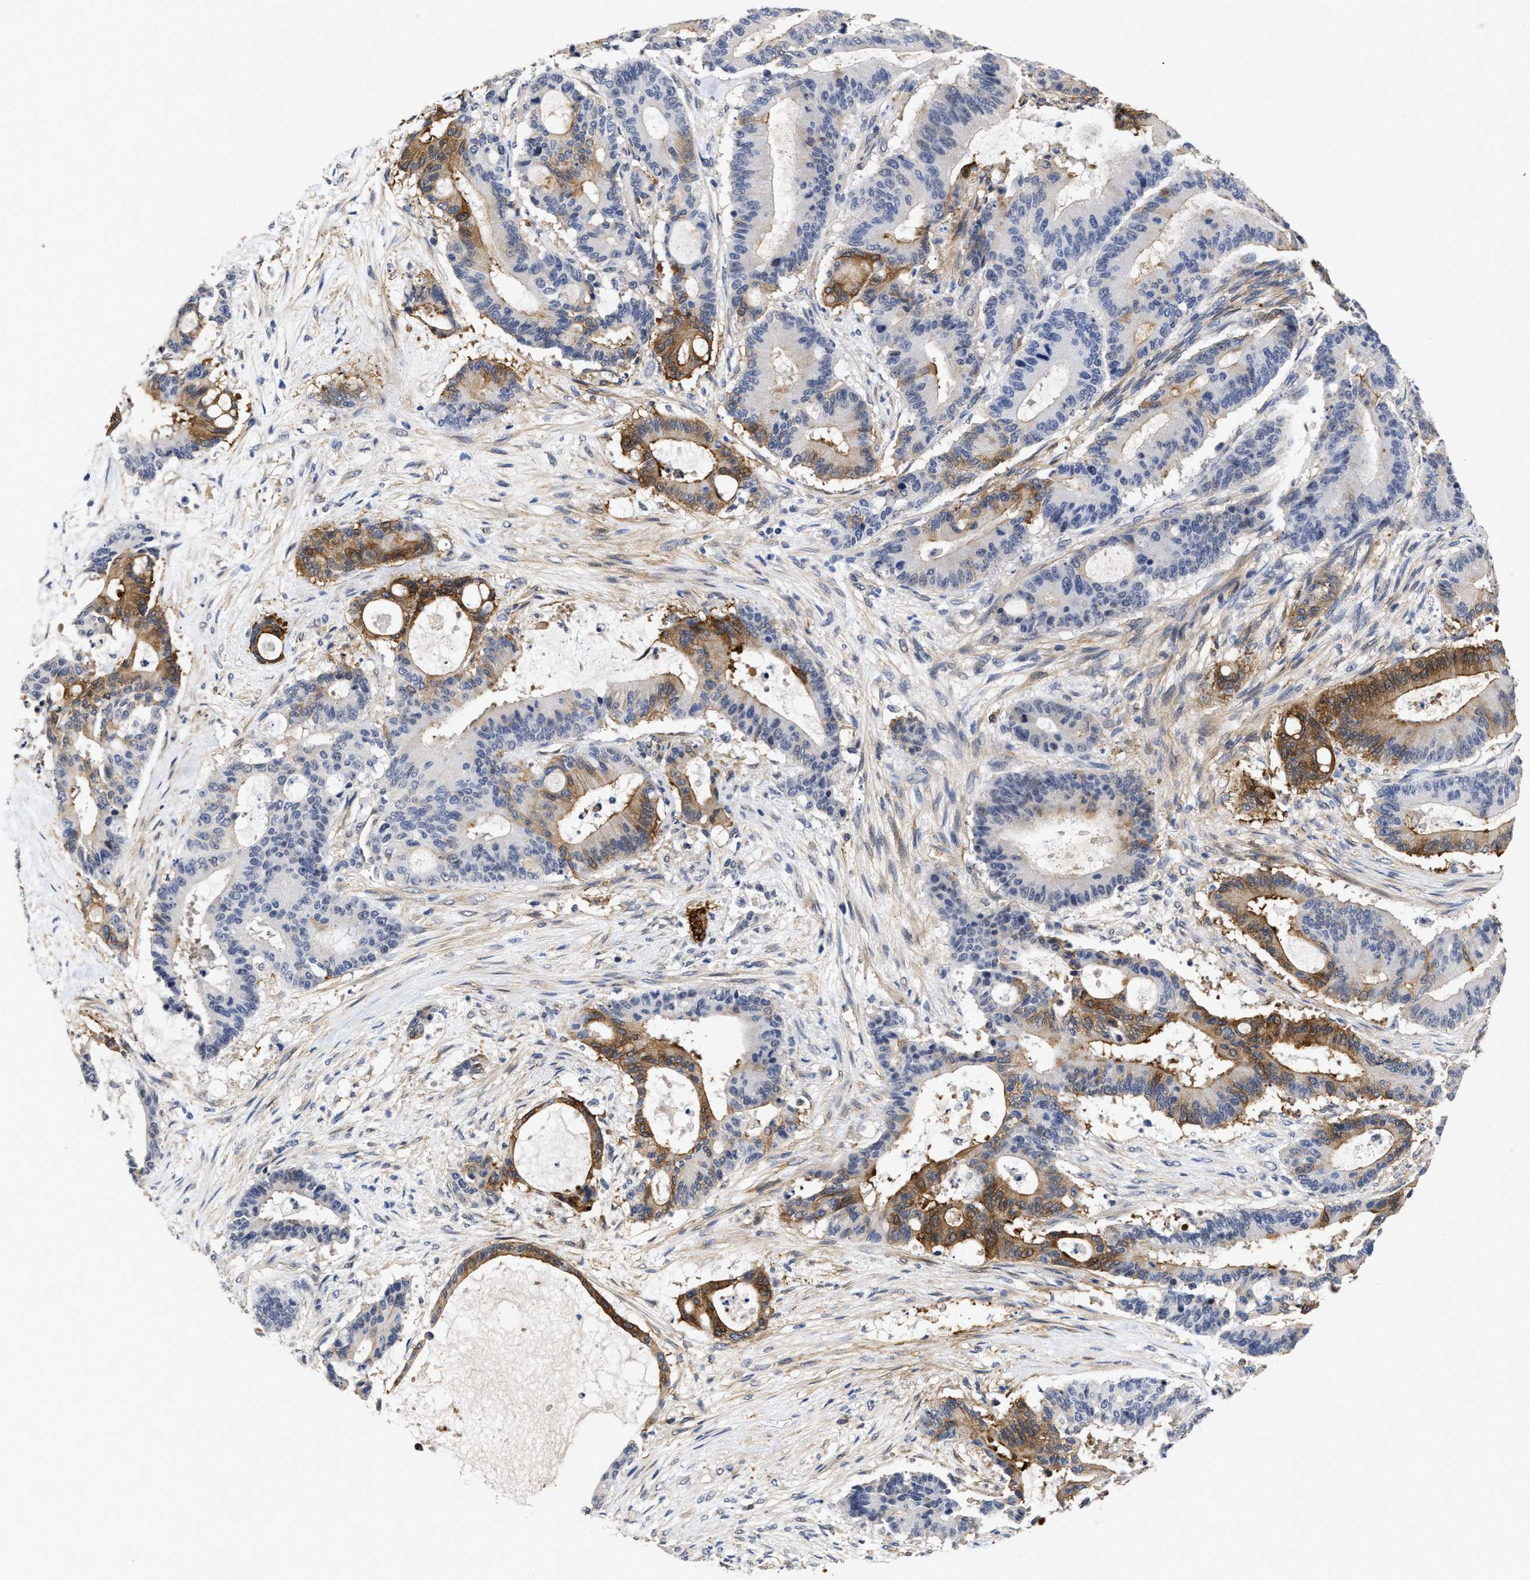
{"staining": {"intensity": "moderate", "quantity": "25%-75%", "location": "cytoplasmic/membranous"}, "tissue": "liver cancer", "cell_type": "Tumor cells", "image_type": "cancer", "snomed": [{"axis": "morphology", "description": "Cholangiocarcinoma"}, {"axis": "topography", "description": "Liver"}], "caption": "About 25%-75% of tumor cells in human cholangiocarcinoma (liver) demonstrate moderate cytoplasmic/membranous protein staining as visualized by brown immunohistochemical staining.", "gene": "AHNAK2", "patient": {"sex": "female", "age": 73}}